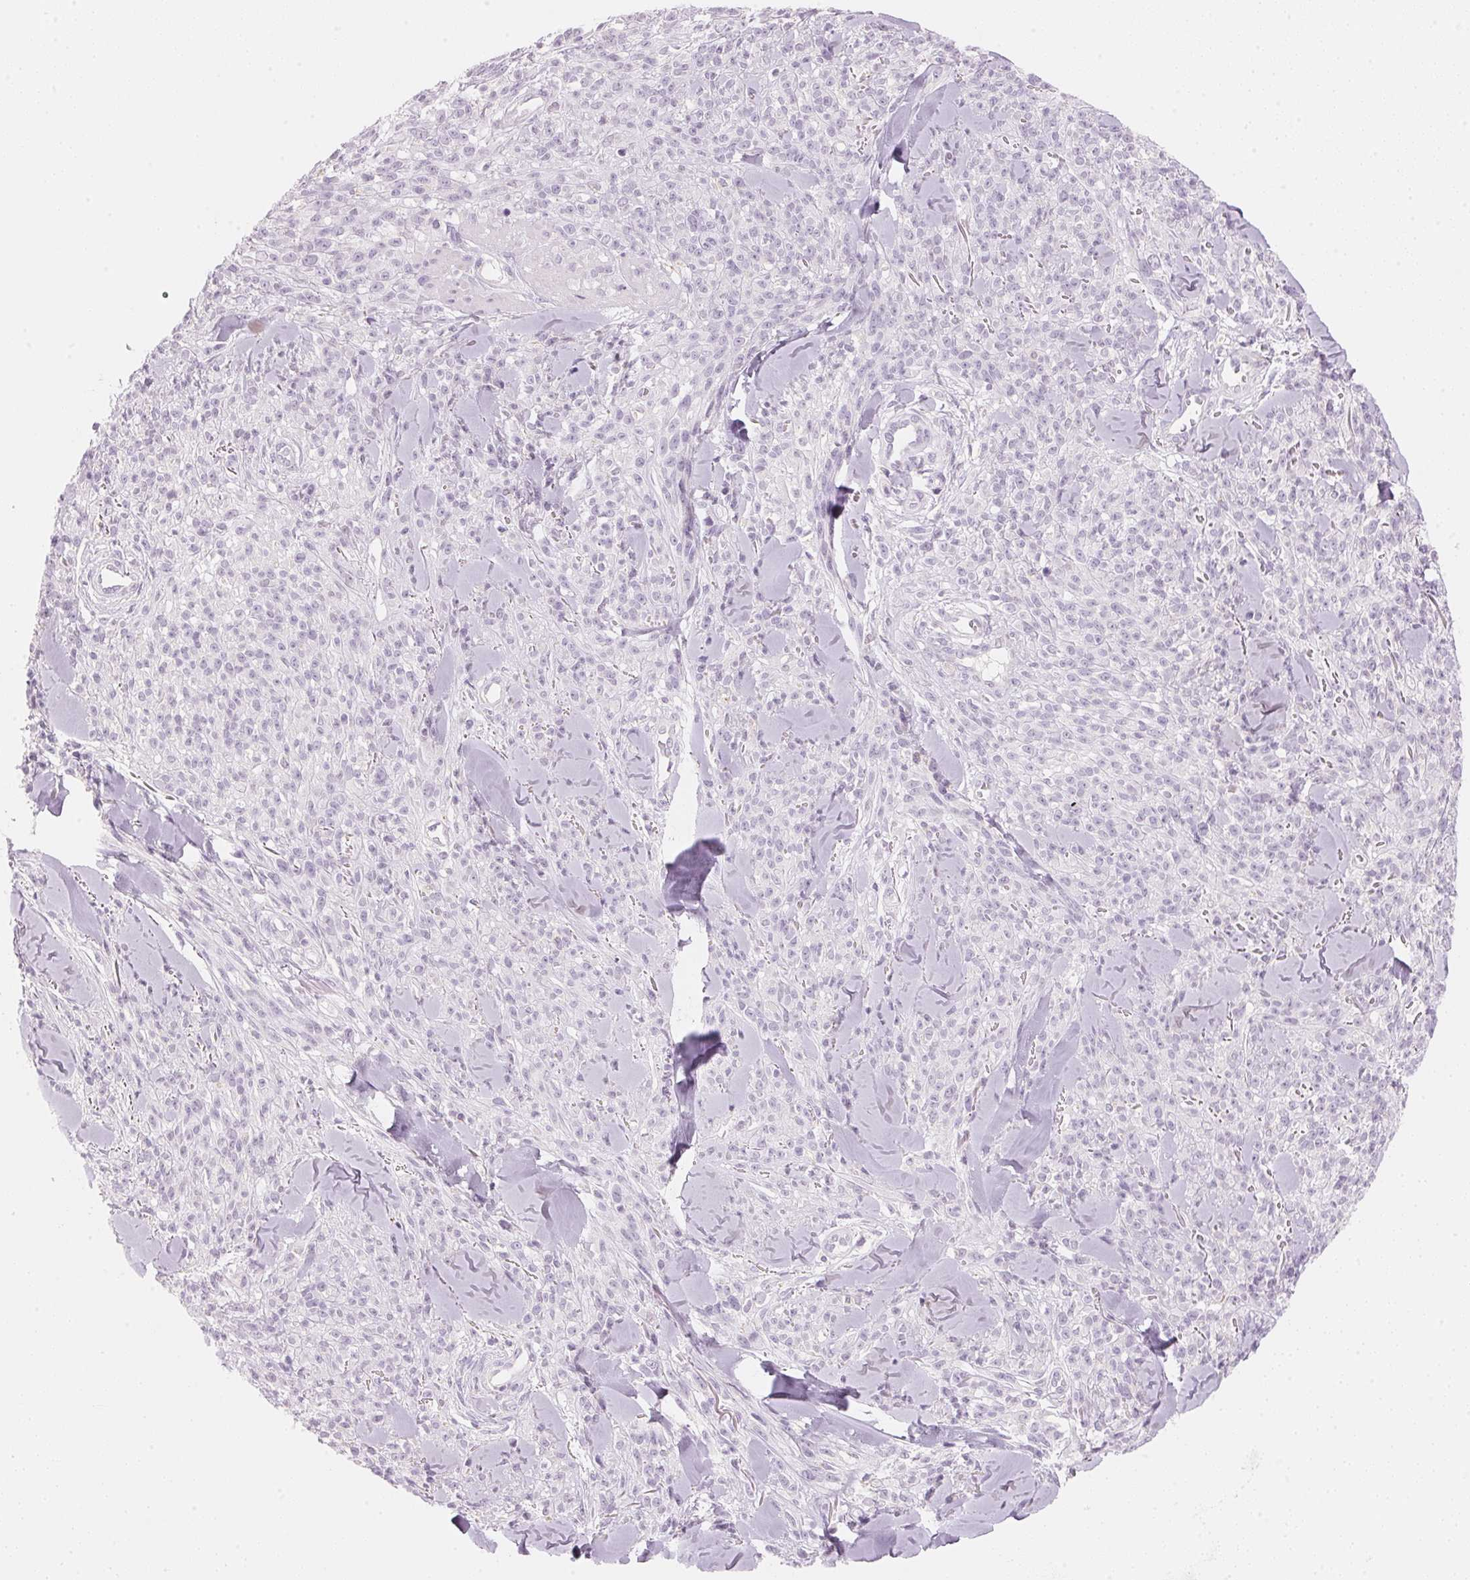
{"staining": {"intensity": "negative", "quantity": "none", "location": "none"}, "tissue": "melanoma", "cell_type": "Tumor cells", "image_type": "cancer", "snomed": [{"axis": "morphology", "description": "Malignant melanoma, NOS"}, {"axis": "topography", "description": "Skin"}, {"axis": "topography", "description": "Skin of trunk"}], "caption": "IHC photomicrograph of neoplastic tissue: human malignant melanoma stained with DAB reveals no significant protein expression in tumor cells.", "gene": "HOXB13", "patient": {"sex": "male", "age": 74}}